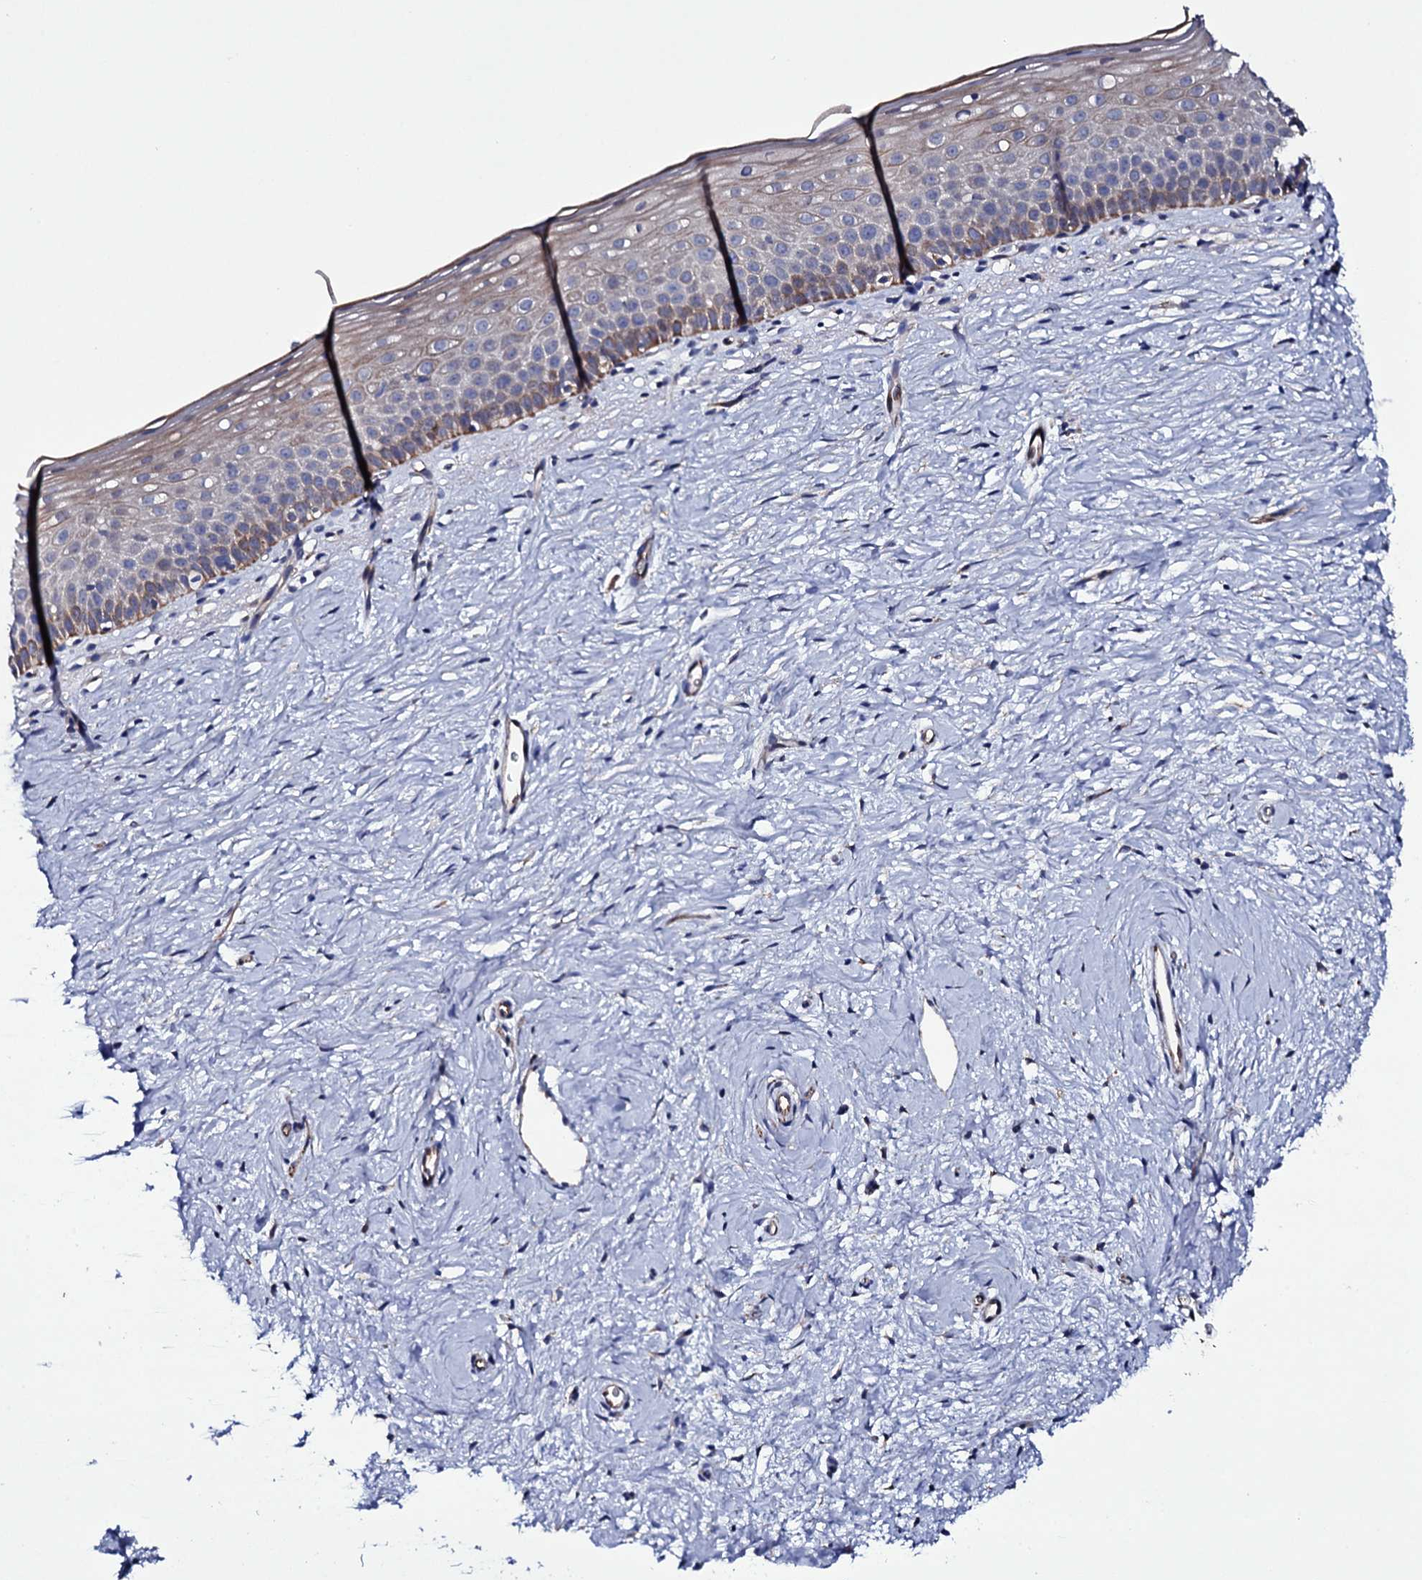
{"staining": {"intensity": "negative", "quantity": "none", "location": "none"}, "tissue": "cervix", "cell_type": "Glandular cells", "image_type": "normal", "snomed": [{"axis": "morphology", "description": "Normal tissue, NOS"}, {"axis": "topography", "description": "Cervix"}], "caption": "An image of human cervix is negative for staining in glandular cells. (DAB immunohistochemistry visualized using brightfield microscopy, high magnification).", "gene": "BCL2L14", "patient": {"sex": "female", "age": 57}}